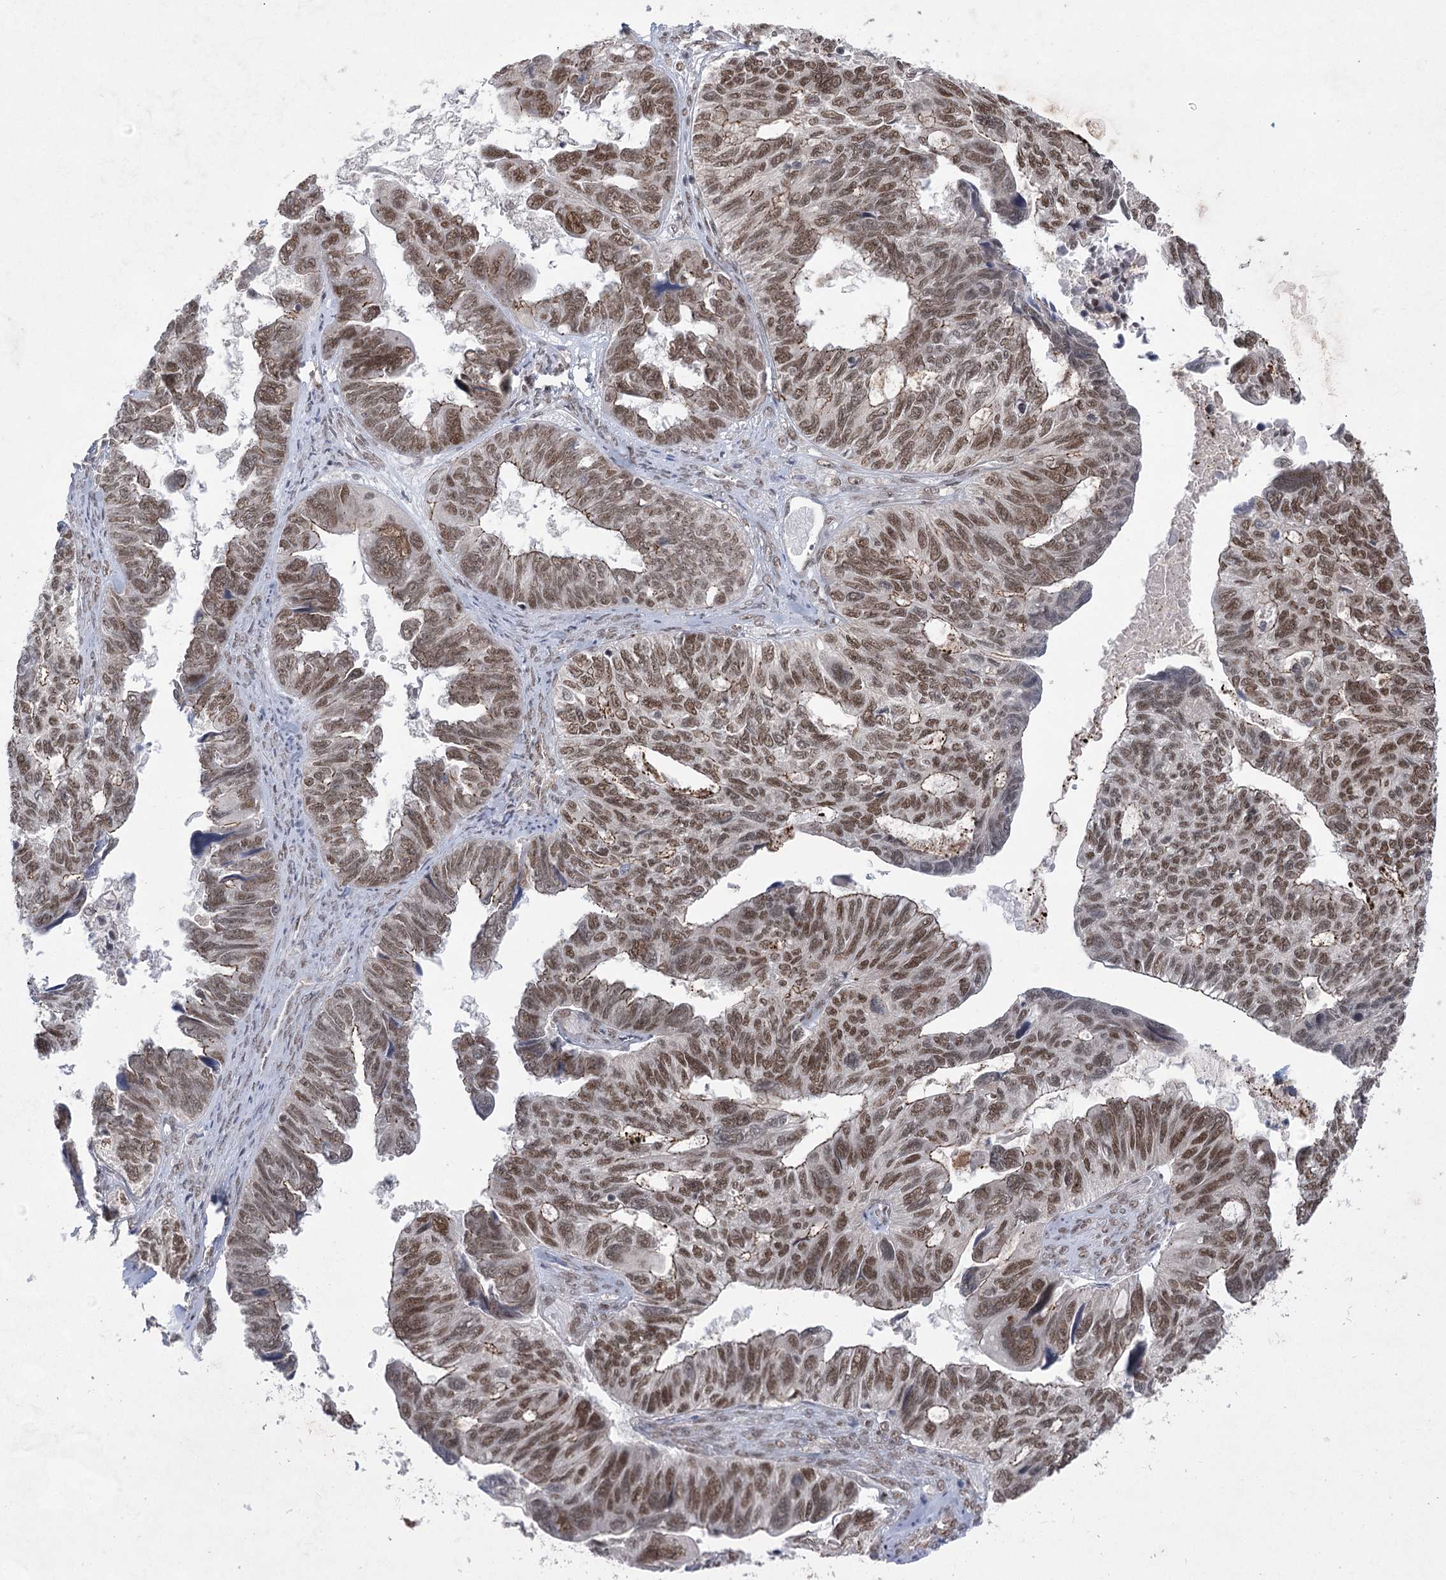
{"staining": {"intensity": "moderate", "quantity": ">75%", "location": "cytoplasmic/membranous,nuclear"}, "tissue": "ovarian cancer", "cell_type": "Tumor cells", "image_type": "cancer", "snomed": [{"axis": "morphology", "description": "Cystadenocarcinoma, serous, NOS"}, {"axis": "topography", "description": "Ovary"}], "caption": "This photomicrograph reveals immunohistochemistry staining of serous cystadenocarcinoma (ovarian), with medium moderate cytoplasmic/membranous and nuclear positivity in about >75% of tumor cells.", "gene": "ZCCHC8", "patient": {"sex": "female", "age": 79}}